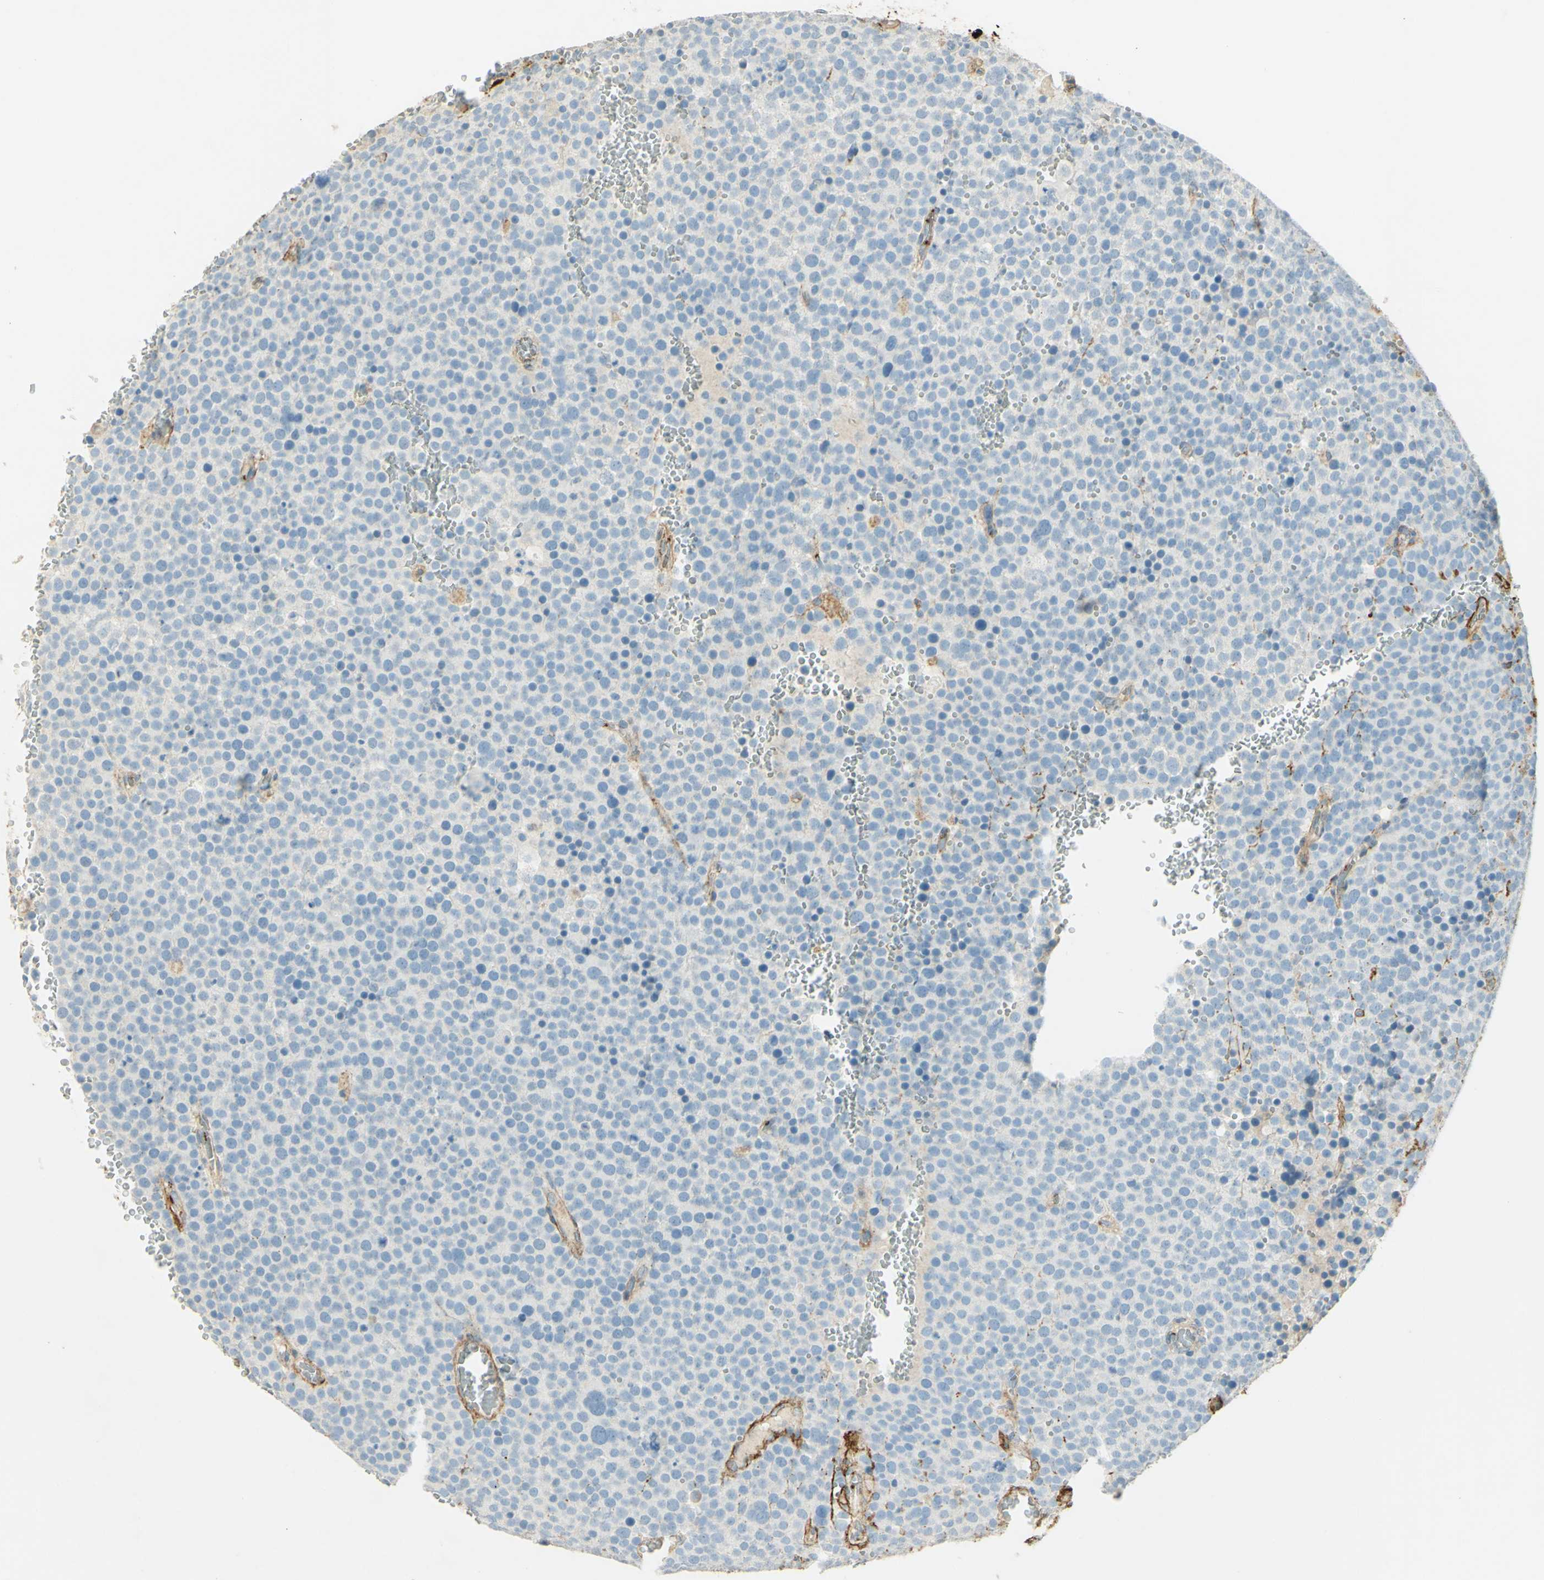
{"staining": {"intensity": "strong", "quantity": "<25%", "location": "cytoplasmic/membranous"}, "tissue": "testis cancer", "cell_type": "Tumor cells", "image_type": "cancer", "snomed": [{"axis": "morphology", "description": "Seminoma, NOS"}, {"axis": "topography", "description": "Testis"}], "caption": "Protein positivity by IHC shows strong cytoplasmic/membranous staining in about <25% of tumor cells in testis cancer (seminoma). The staining is performed using DAB brown chromogen to label protein expression. The nuclei are counter-stained blue using hematoxylin.", "gene": "TNN", "patient": {"sex": "male", "age": 71}}